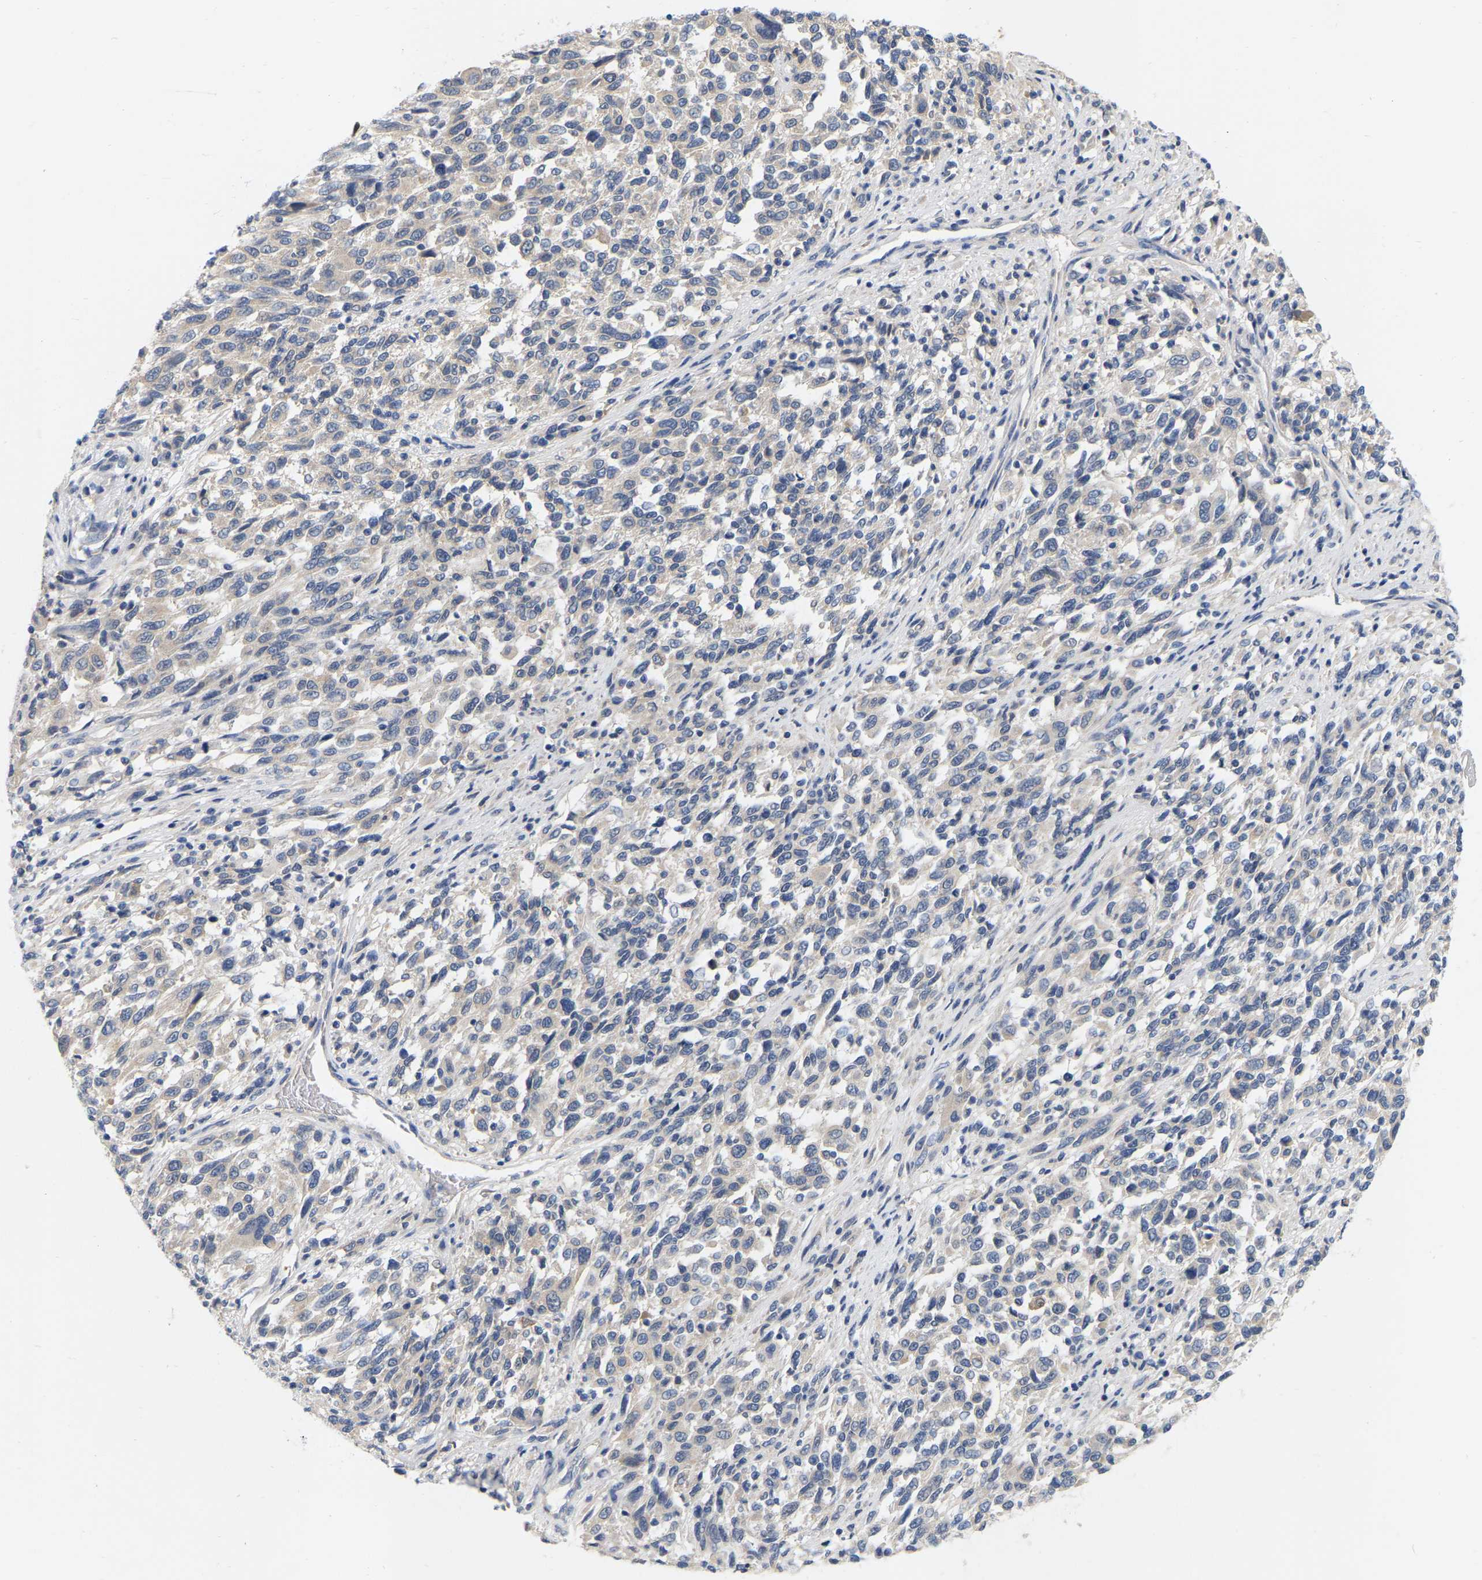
{"staining": {"intensity": "negative", "quantity": "none", "location": "none"}, "tissue": "melanoma", "cell_type": "Tumor cells", "image_type": "cancer", "snomed": [{"axis": "morphology", "description": "Malignant melanoma, Metastatic site"}, {"axis": "topography", "description": "Lymph node"}], "caption": "Immunohistochemistry image of human melanoma stained for a protein (brown), which reveals no staining in tumor cells.", "gene": "WIPI2", "patient": {"sex": "male", "age": 61}}